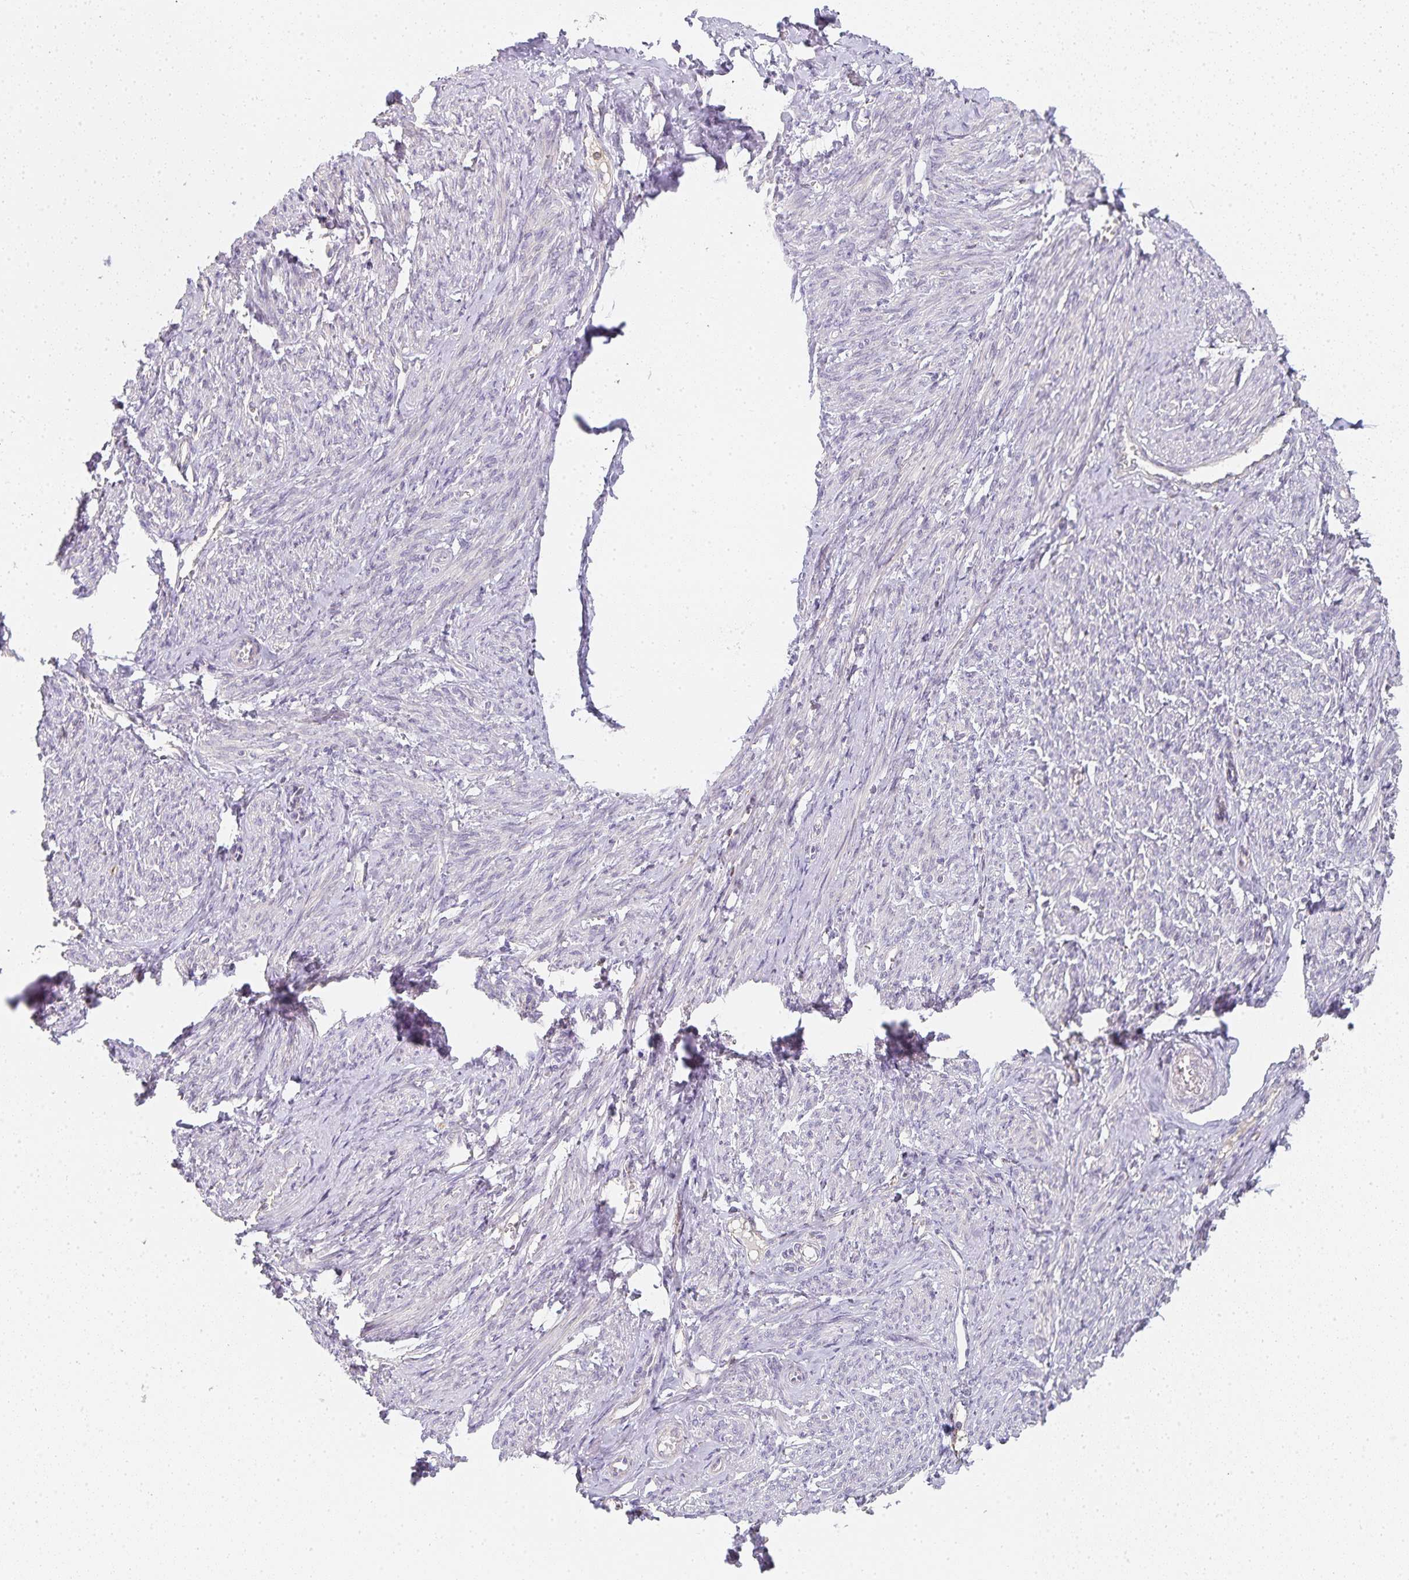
{"staining": {"intensity": "negative", "quantity": "none", "location": "none"}, "tissue": "smooth muscle", "cell_type": "Smooth muscle cells", "image_type": "normal", "snomed": [{"axis": "morphology", "description": "Normal tissue, NOS"}, {"axis": "topography", "description": "Smooth muscle"}], "caption": "Immunohistochemical staining of normal human smooth muscle exhibits no significant expression in smooth muscle cells.", "gene": "GATA3", "patient": {"sex": "female", "age": 65}}